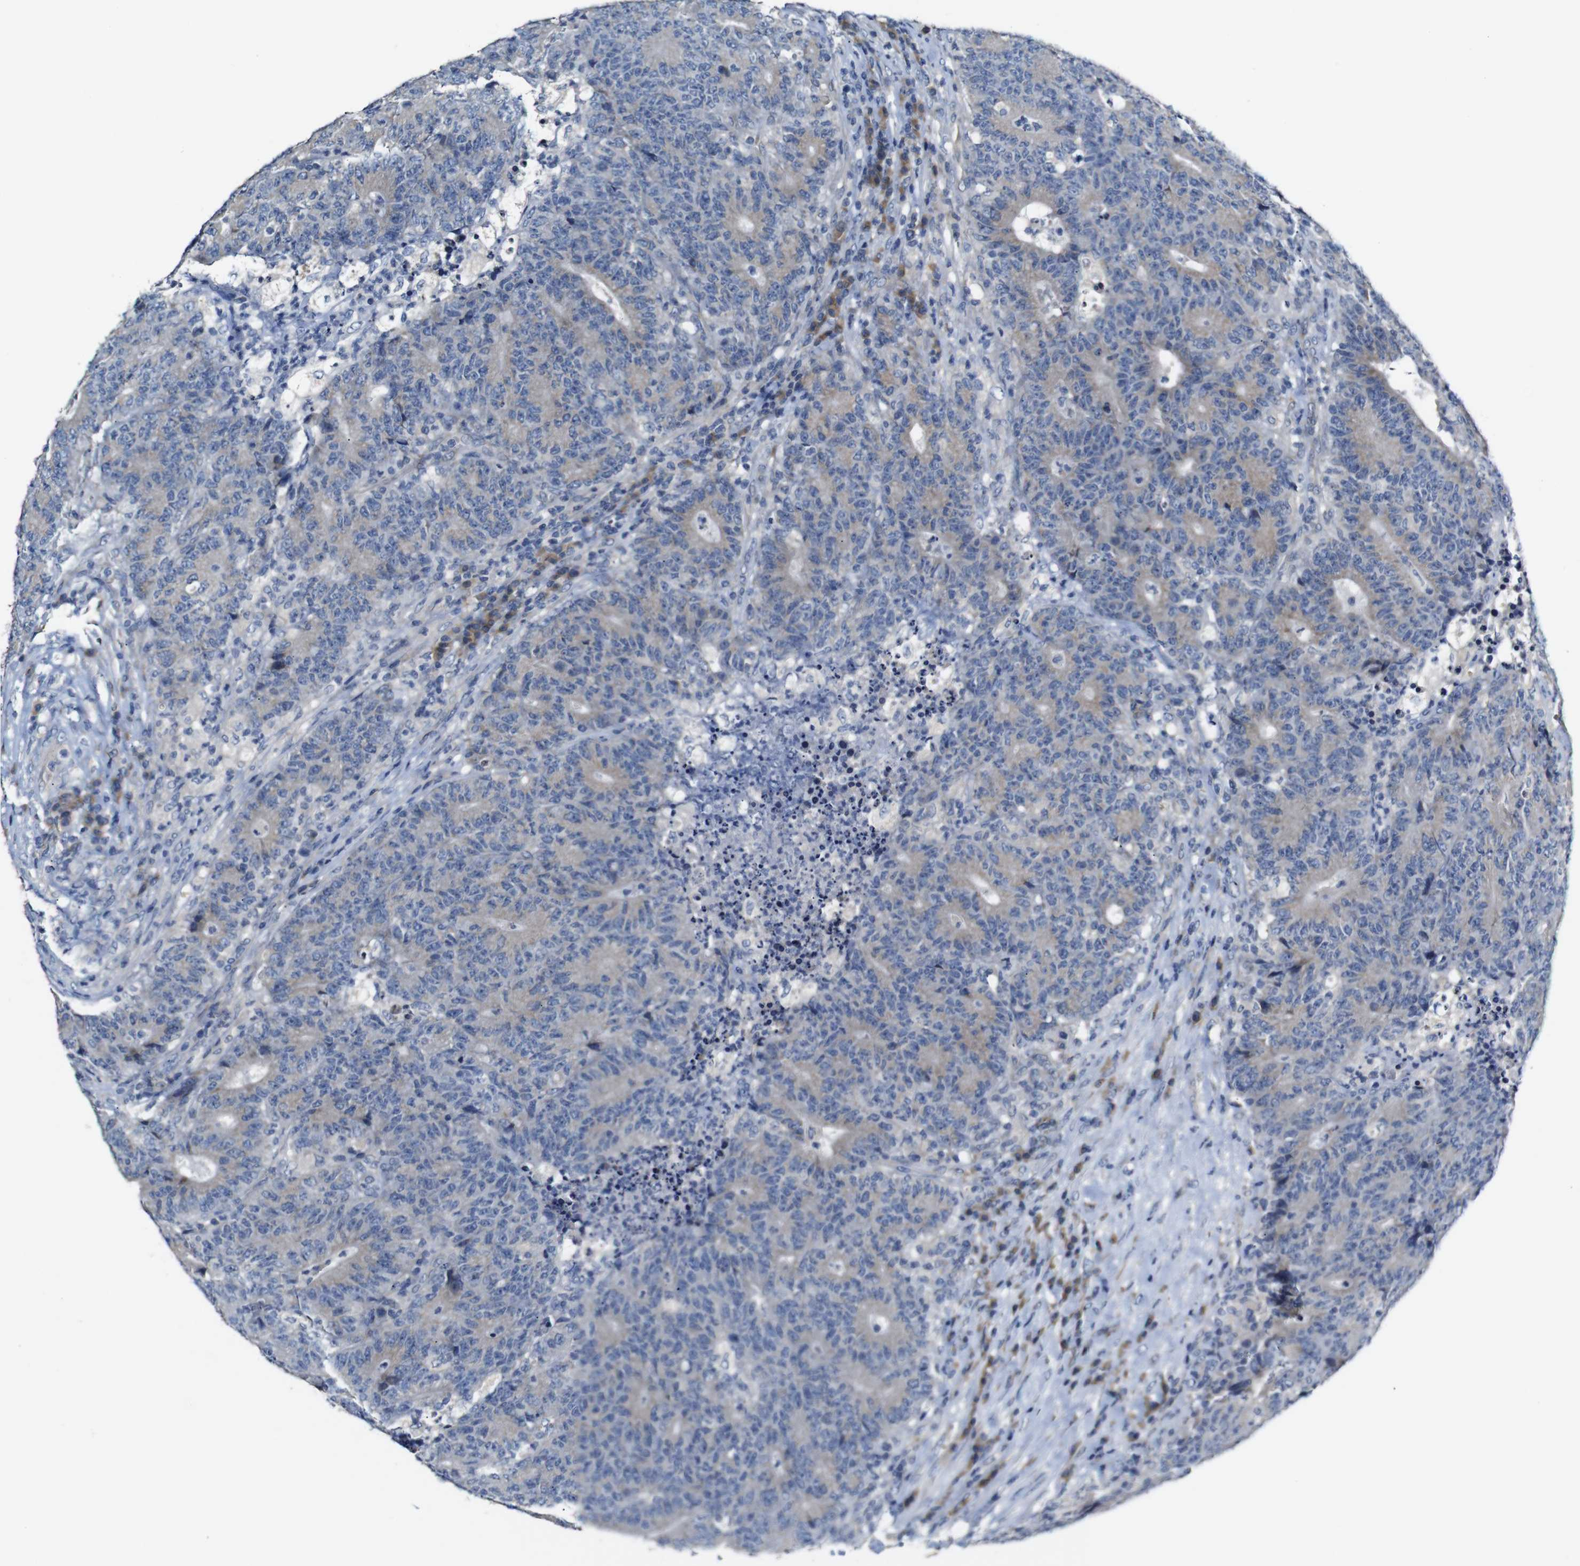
{"staining": {"intensity": "moderate", "quantity": "25%-75%", "location": "cytoplasmic/membranous"}, "tissue": "colorectal cancer", "cell_type": "Tumor cells", "image_type": "cancer", "snomed": [{"axis": "morphology", "description": "Normal tissue, NOS"}, {"axis": "morphology", "description": "Adenocarcinoma, NOS"}, {"axis": "topography", "description": "Colon"}], "caption": "Immunohistochemistry histopathology image of human adenocarcinoma (colorectal) stained for a protein (brown), which exhibits medium levels of moderate cytoplasmic/membranous positivity in approximately 25%-75% of tumor cells.", "gene": "TBC1D32", "patient": {"sex": "female", "age": 75}}